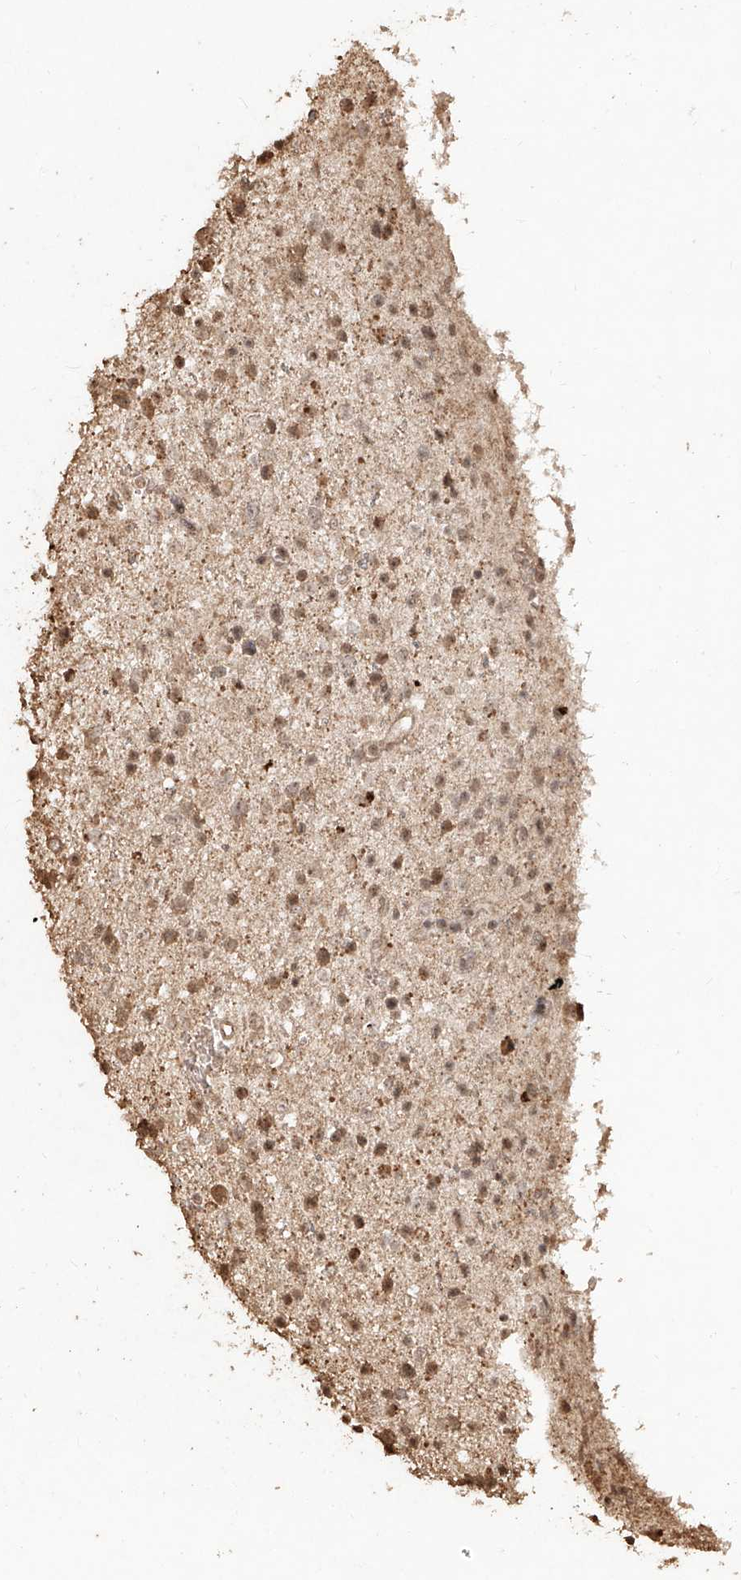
{"staining": {"intensity": "moderate", "quantity": ">75%", "location": "cytoplasmic/membranous,nuclear"}, "tissue": "glioma", "cell_type": "Tumor cells", "image_type": "cancer", "snomed": [{"axis": "morphology", "description": "Glioma, malignant, Low grade"}, {"axis": "topography", "description": "Brain"}], "caption": "Human malignant glioma (low-grade) stained with a brown dye demonstrates moderate cytoplasmic/membranous and nuclear positive staining in approximately >75% of tumor cells.", "gene": "UBE2K", "patient": {"sex": "female", "age": 37}}